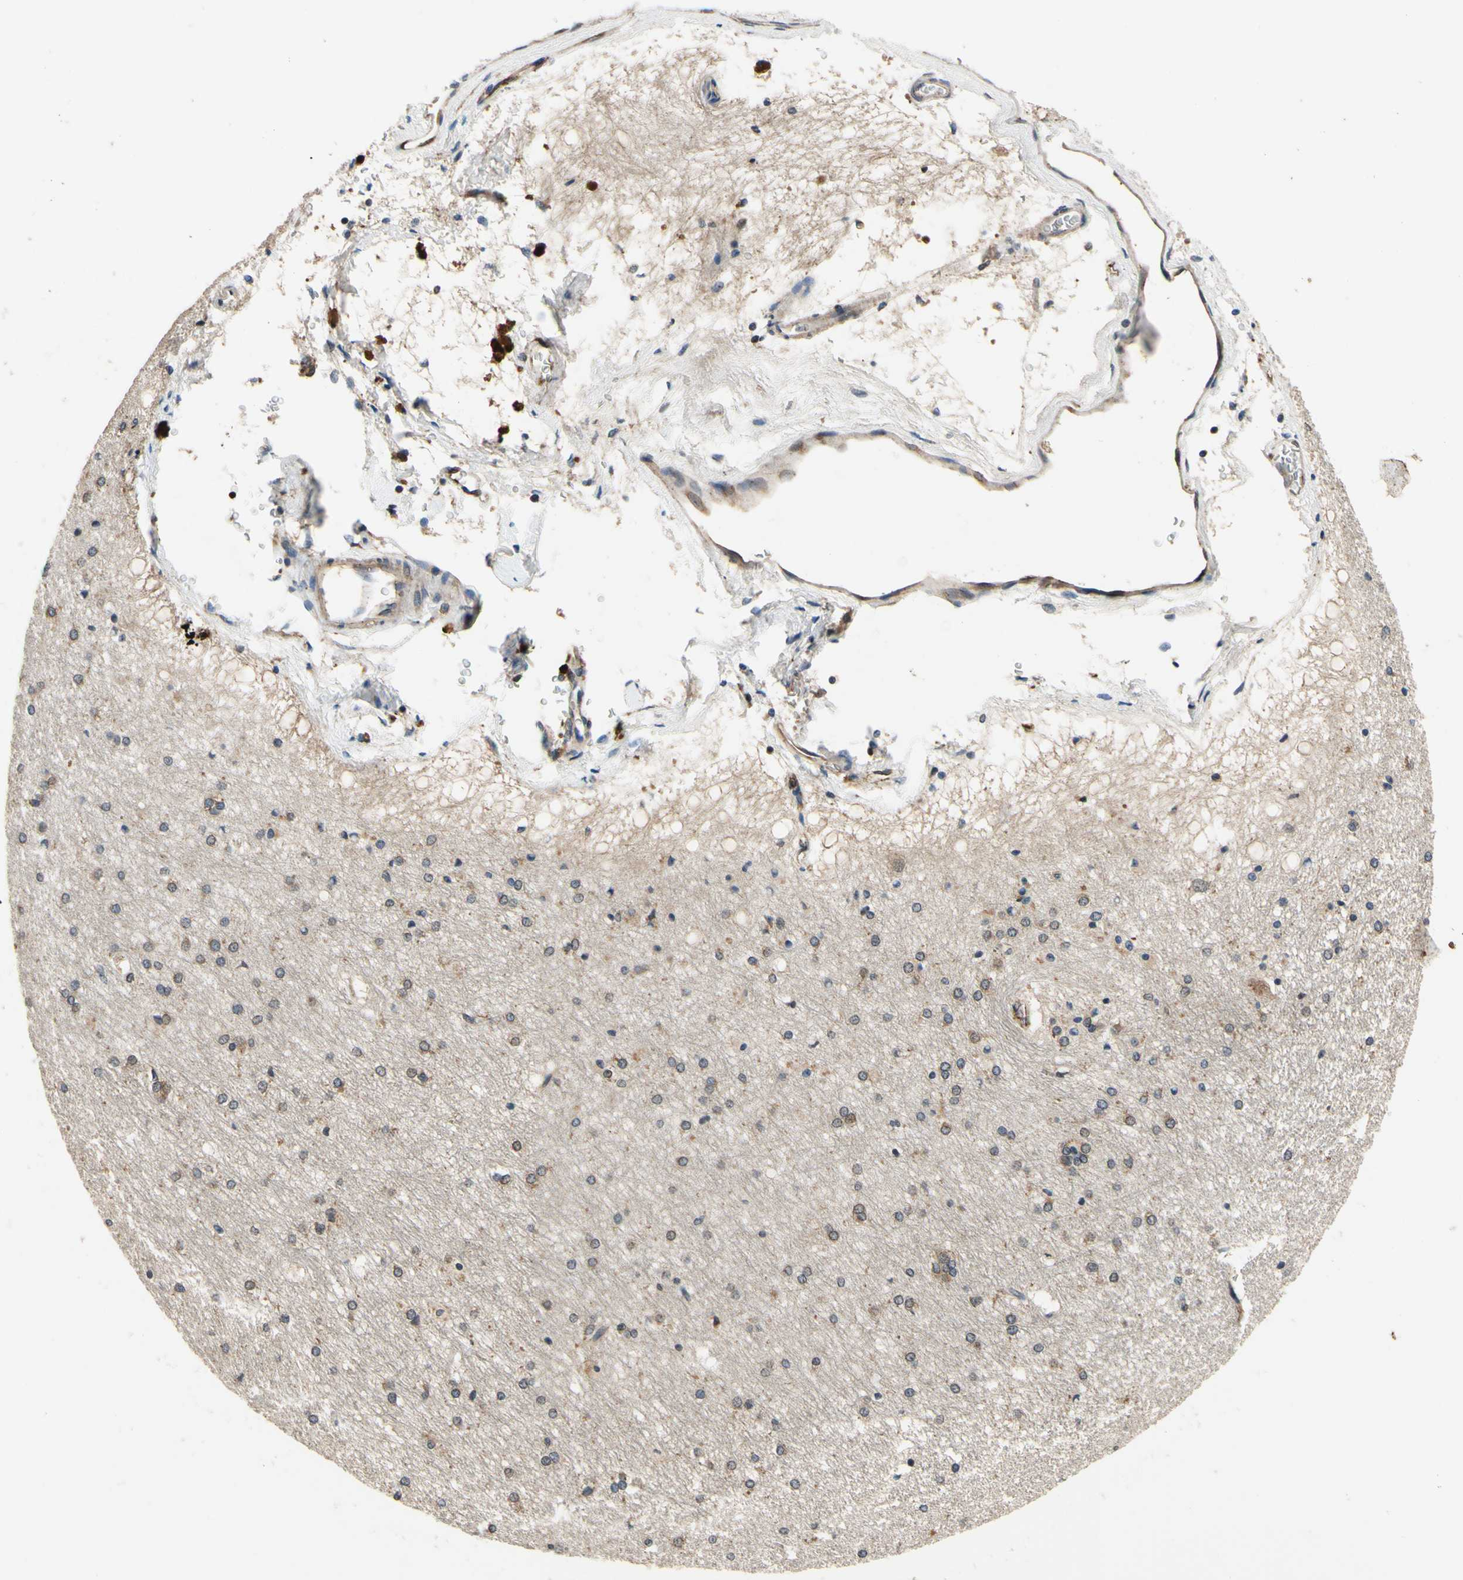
{"staining": {"intensity": "weak", "quantity": "<25%", "location": "cytoplasmic/membranous"}, "tissue": "hippocampus", "cell_type": "Glial cells", "image_type": "normal", "snomed": [{"axis": "morphology", "description": "Normal tissue, NOS"}, {"axis": "topography", "description": "Hippocampus"}], "caption": "Histopathology image shows no protein positivity in glial cells of benign hippocampus.", "gene": "PLA2G4A", "patient": {"sex": "female", "age": 19}}